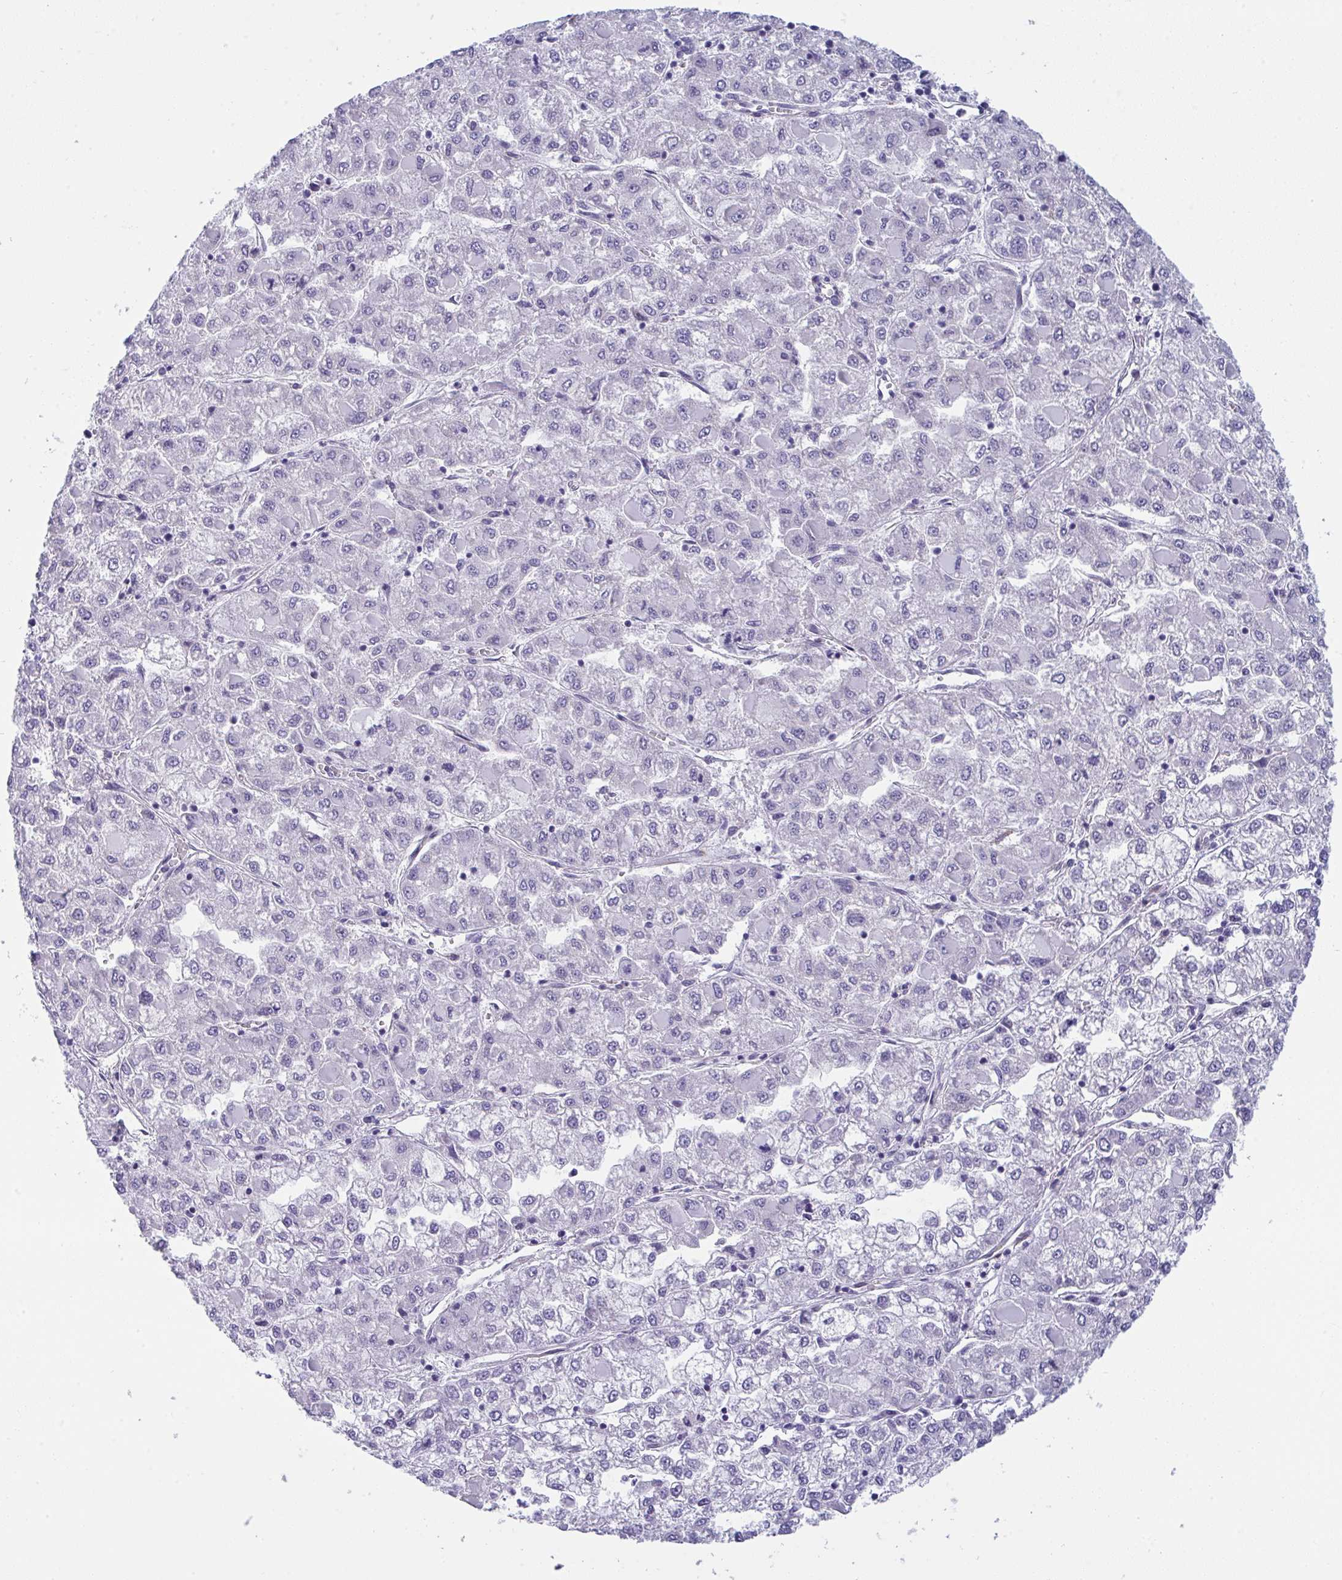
{"staining": {"intensity": "negative", "quantity": "none", "location": "none"}, "tissue": "liver cancer", "cell_type": "Tumor cells", "image_type": "cancer", "snomed": [{"axis": "morphology", "description": "Carcinoma, Hepatocellular, NOS"}, {"axis": "topography", "description": "Liver"}], "caption": "Immunohistochemistry photomicrograph of human liver hepatocellular carcinoma stained for a protein (brown), which reveals no staining in tumor cells.", "gene": "MYL12A", "patient": {"sex": "male", "age": 40}}